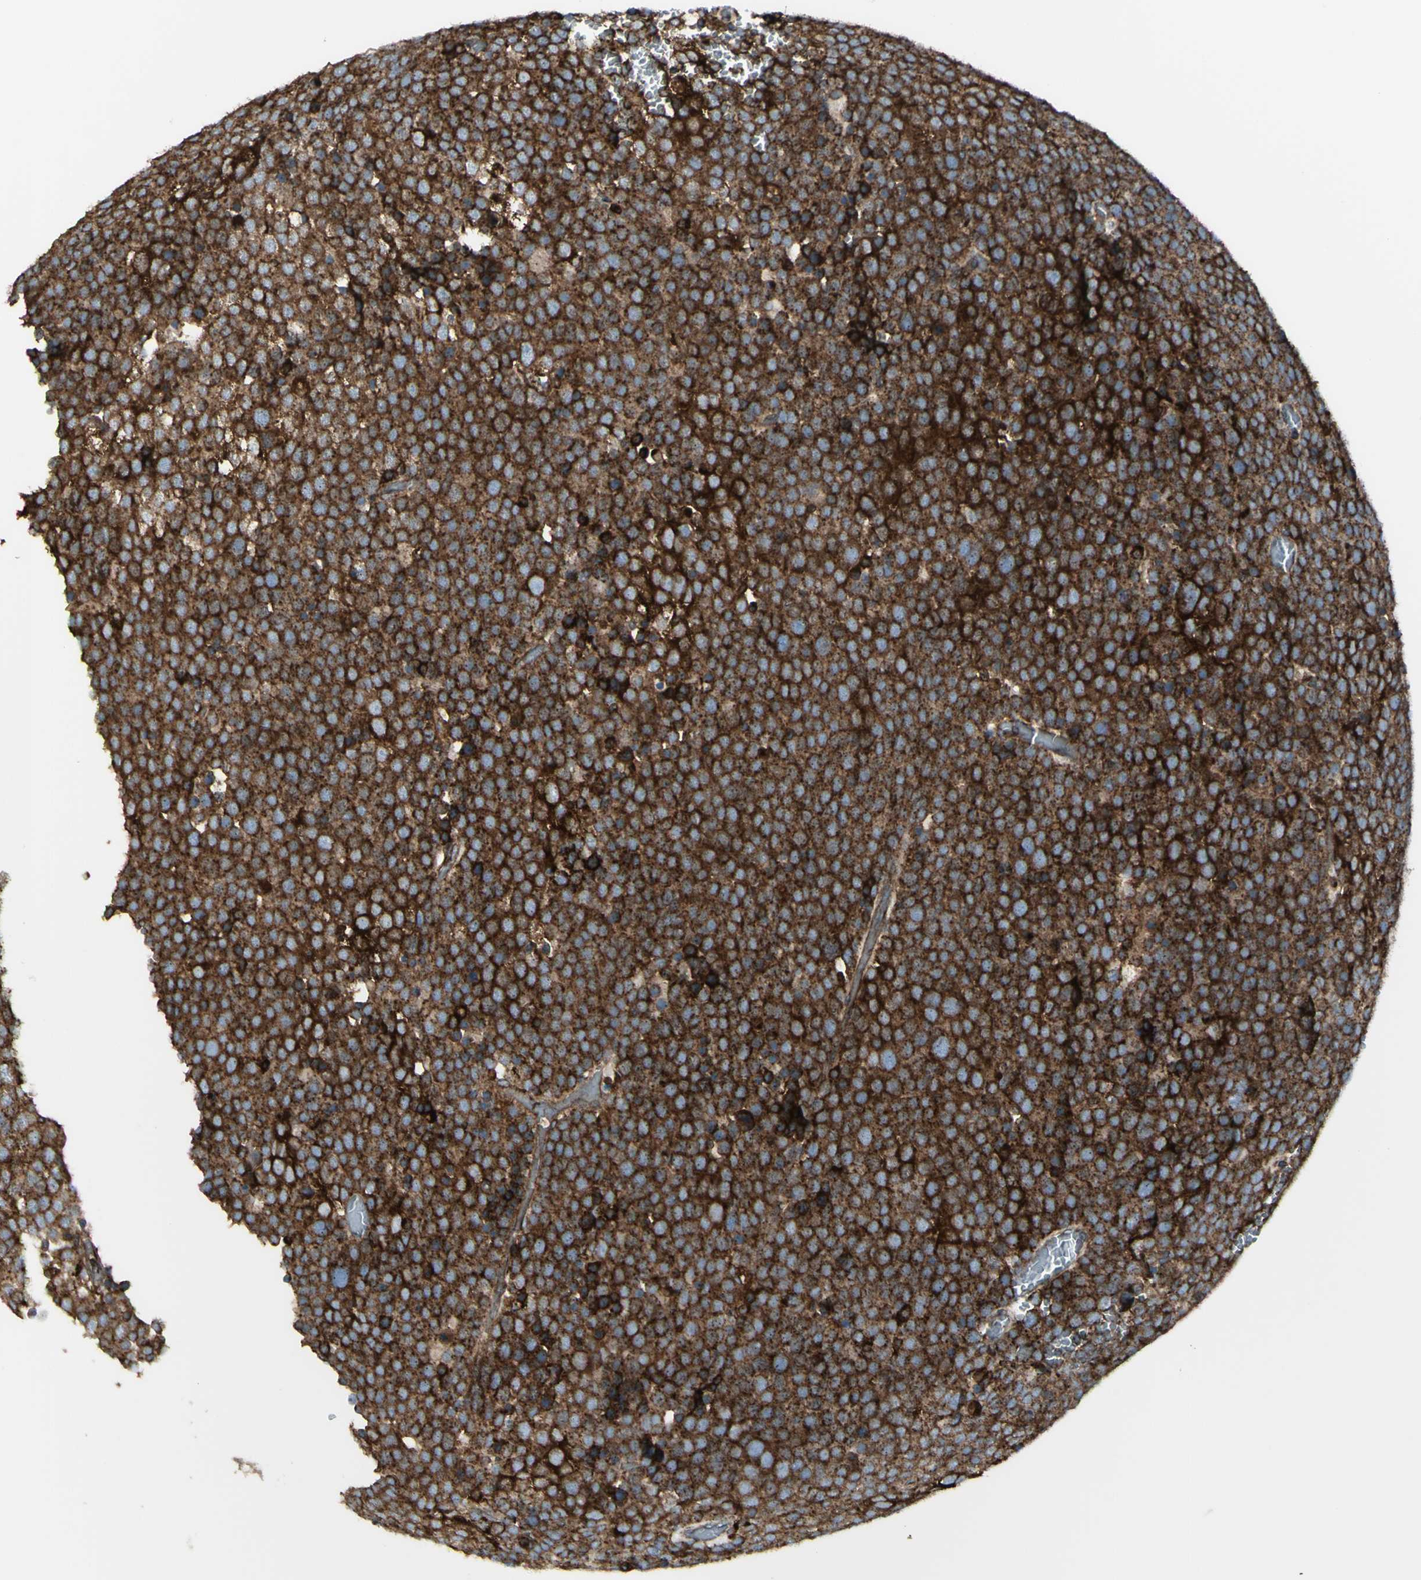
{"staining": {"intensity": "strong", "quantity": ">75%", "location": "cytoplasmic/membranous"}, "tissue": "testis cancer", "cell_type": "Tumor cells", "image_type": "cancer", "snomed": [{"axis": "morphology", "description": "Seminoma, NOS"}, {"axis": "topography", "description": "Testis"}], "caption": "This micrograph displays IHC staining of testis seminoma, with high strong cytoplasmic/membranous positivity in about >75% of tumor cells.", "gene": "NAPA", "patient": {"sex": "male", "age": 71}}